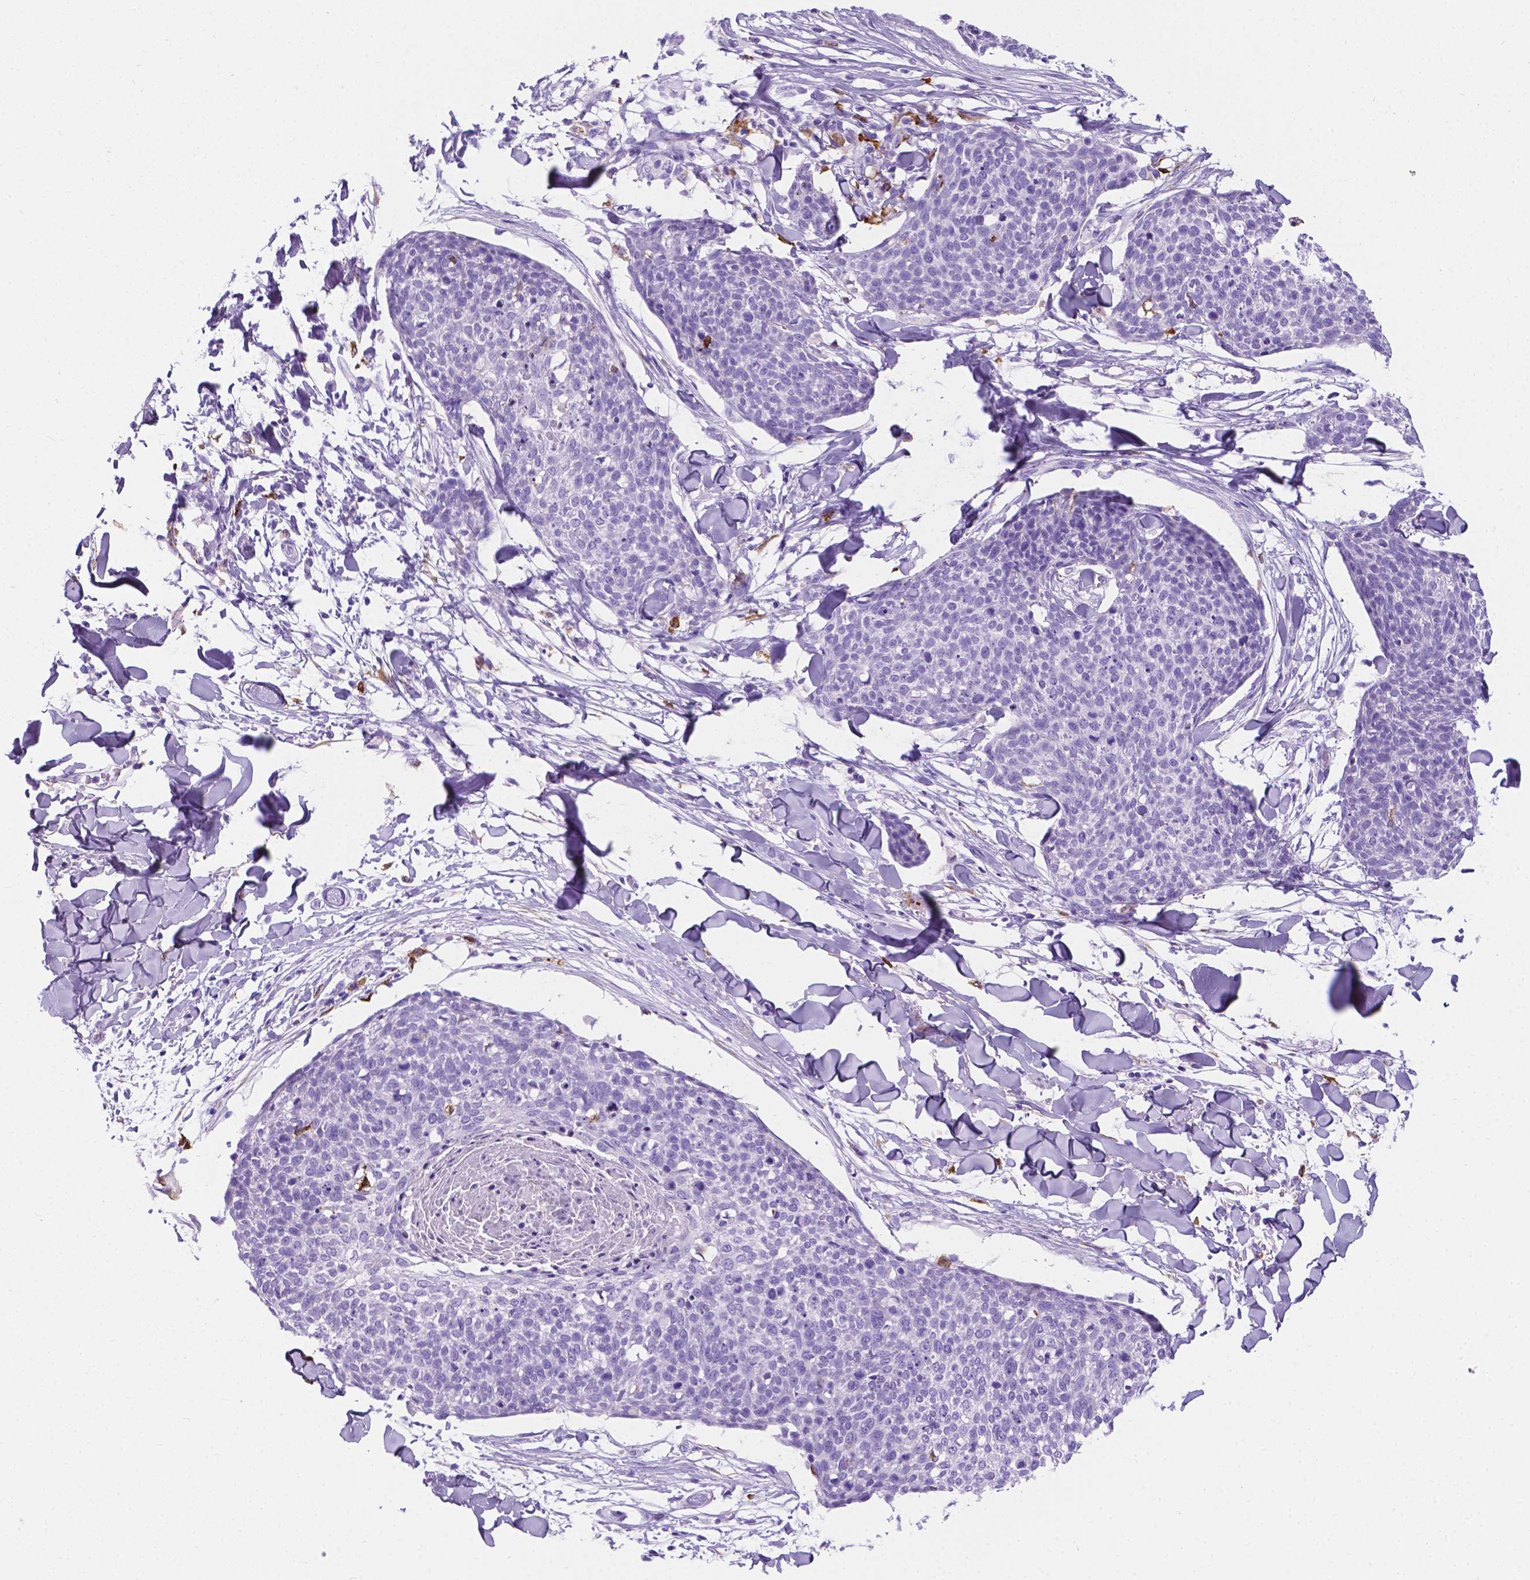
{"staining": {"intensity": "negative", "quantity": "none", "location": "none"}, "tissue": "skin cancer", "cell_type": "Tumor cells", "image_type": "cancer", "snomed": [{"axis": "morphology", "description": "Squamous cell carcinoma, NOS"}, {"axis": "topography", "description": "Skin"}, {"axis": "topography", "description": "Vulva"}], "caption": "Skin squamous cell carcinoma was stained to show a protein in brown. There is no significant expression in tumor cells.", "gene": "MACF1", "patient": {"sex": "female", "age": 75}}